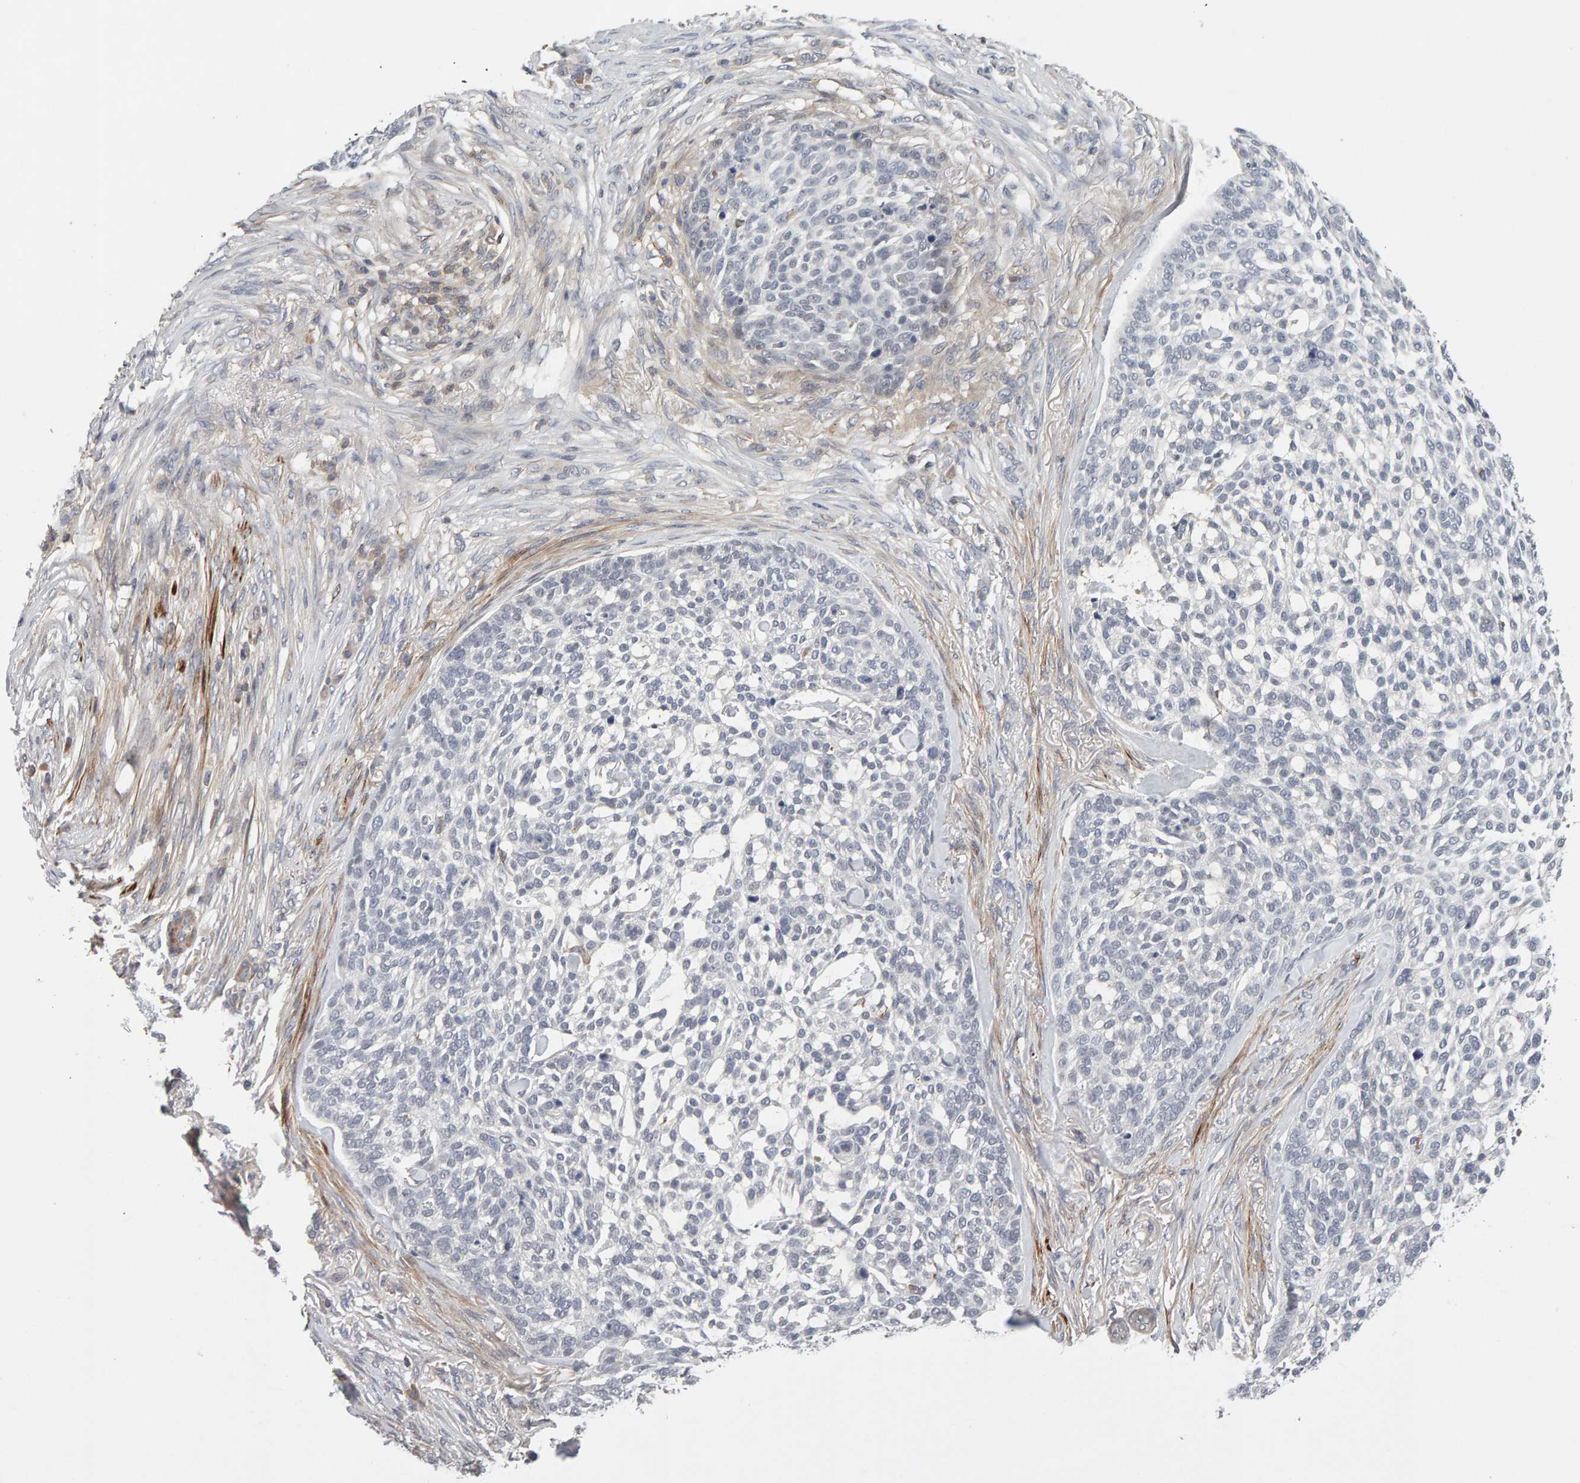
{"staining": {"intensity": "negative", "quantity": "none", "location": "none"}, "tissue": "skin cancer", "cell_type": "Tumor cells", "image_type": "cancer", "snomed": [{"axis": "morphology", "description": "Basal cell carcinoma"}, {"axis": "topography", "description": "Skin"}], "caption": "High power microscopy micrograph of an immunohistochemistry image of skin cancer, revealing no significant staining in tumor cells.", "gene": "NUDCD1", "patient": {"sex": "female", "age": 64}}